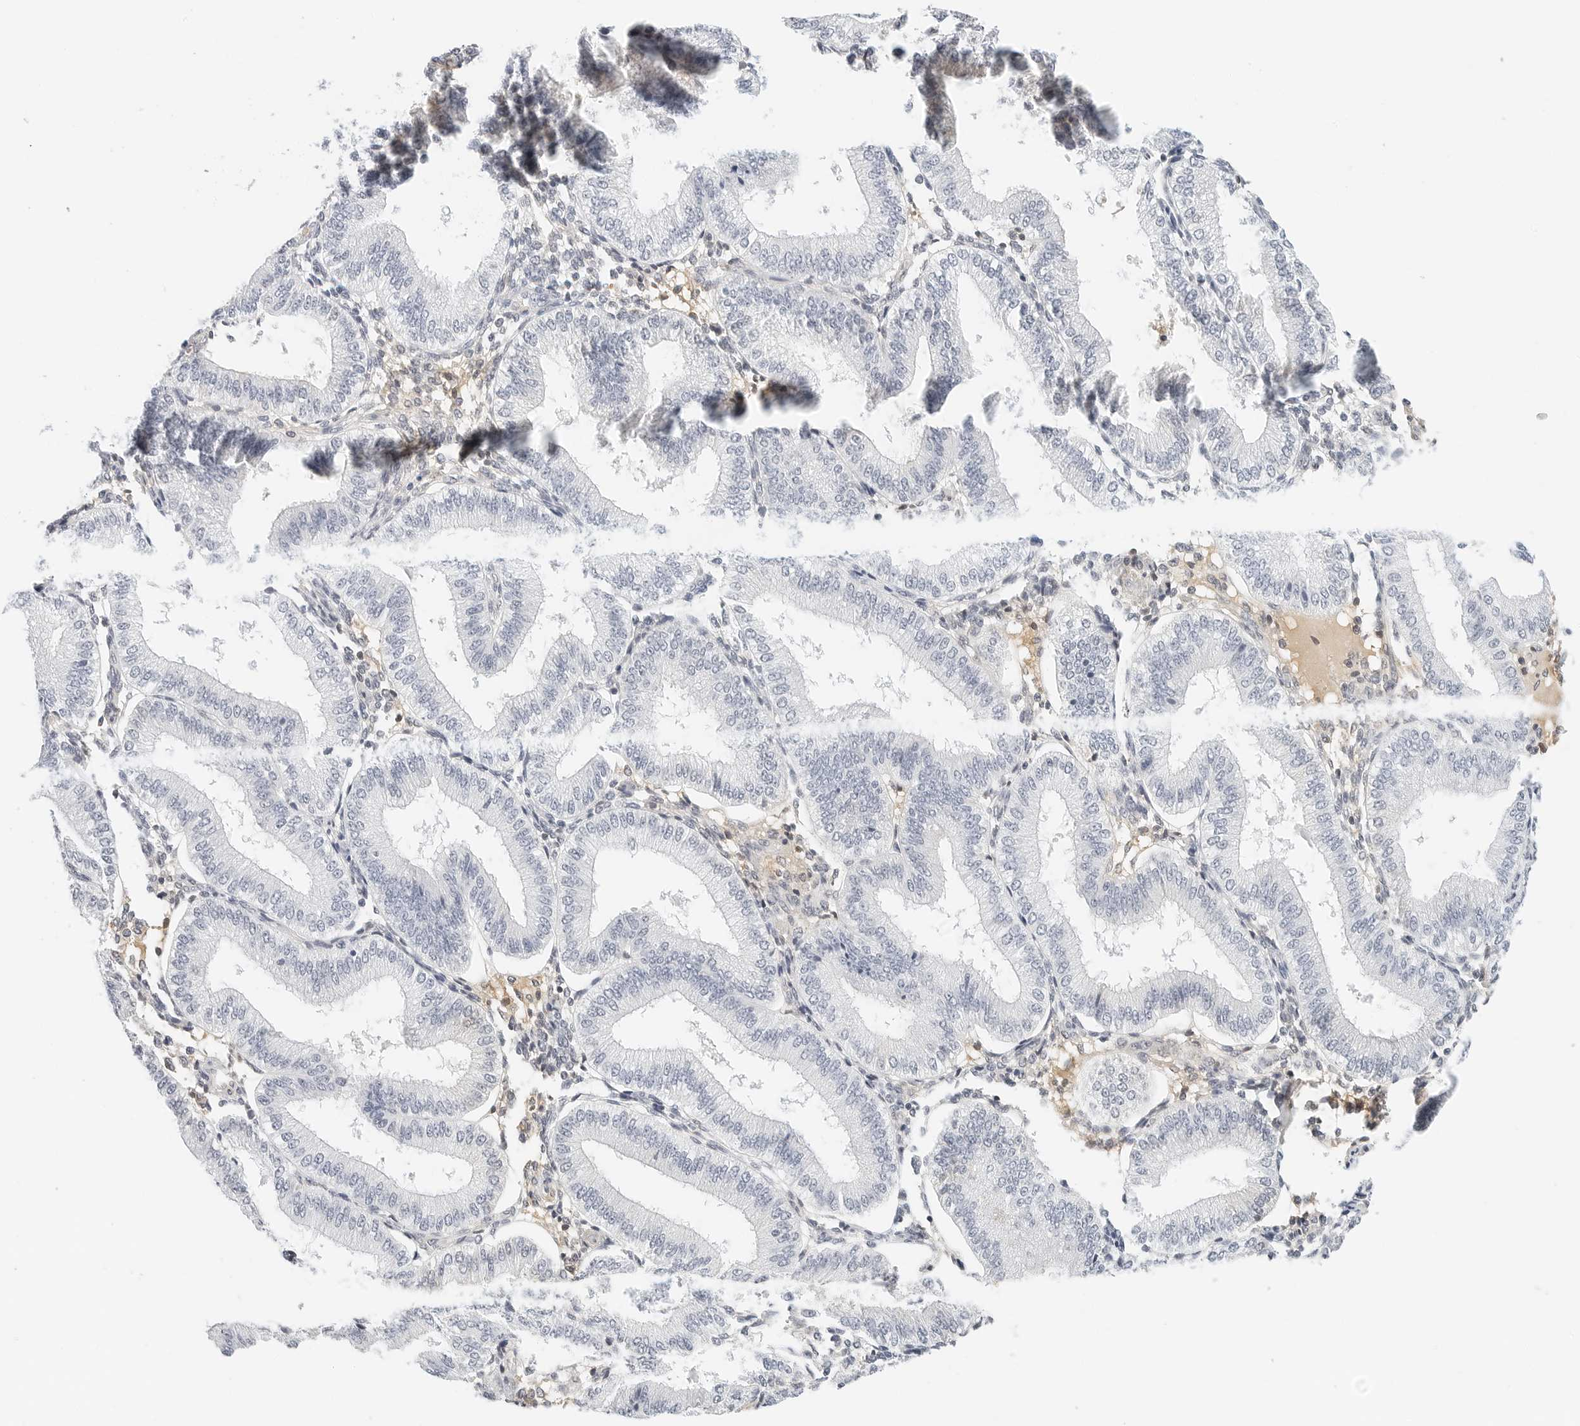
{"staining": {"intensity": "negative", "quantity": "none", "location": "none"}, "tissue": "endometrium", "cell_type": "Cells in endometrial stroma", "image_type": "normal", "snomed": [{"axis": "morphology", "description": "Normal tissue, NOS"}, {"axis": "topography", "description": "Endometrium"}], "caption": "DAB (3,3'-diaminobenzidine) immunohistochemical staining of normal human endometrium displays no significant staining in cells in endometrial stroma.", "gene": "PKDCC", "patient": {"sex": "female", "age": 39}}